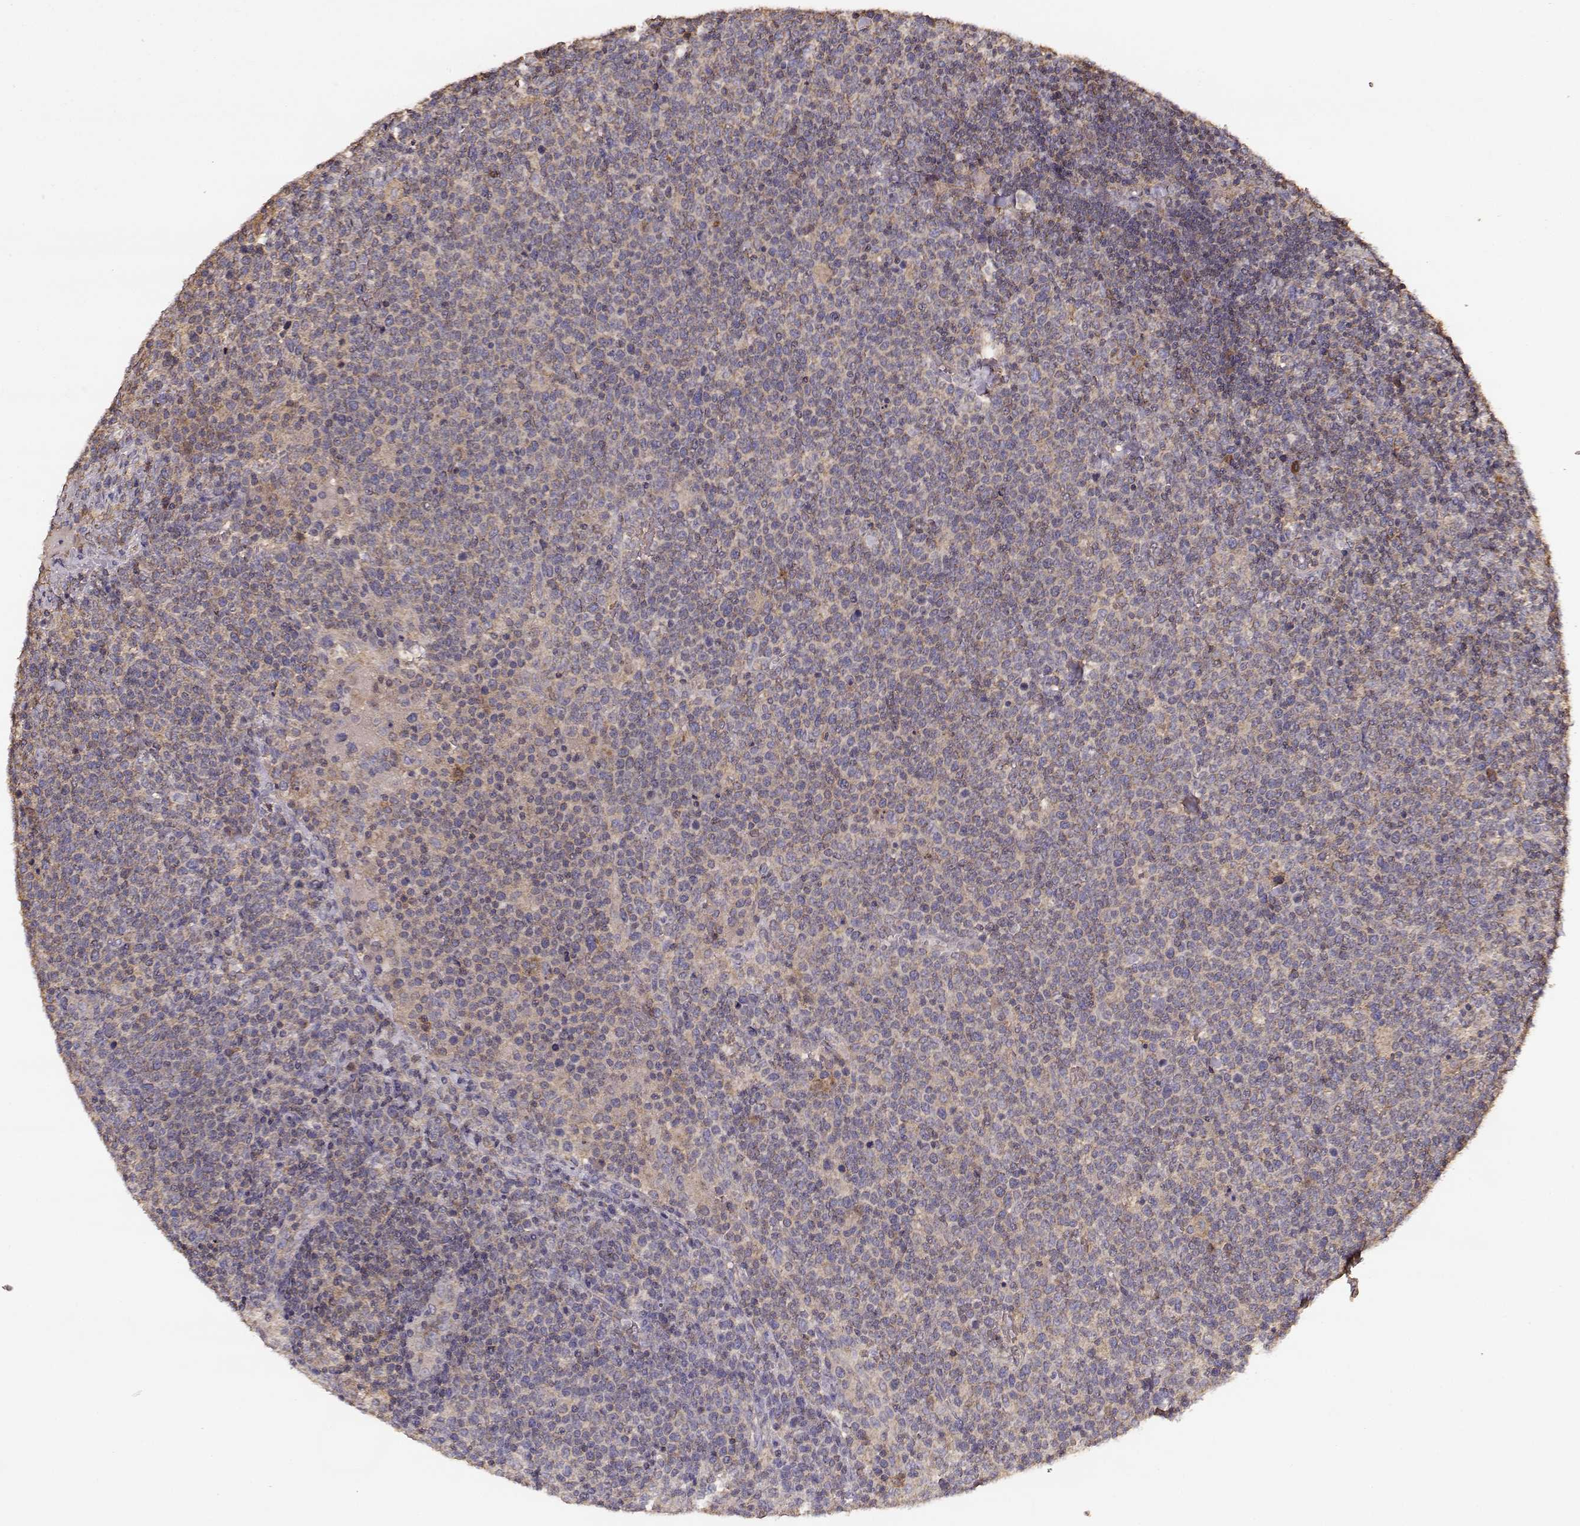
{"staining": {"intensity": "weak", "quantity": ">75%", "location": "cytoplasmic/membranous"}, "tissue": "lymphoma", "cell_type": "Tumor cells", "image_type": "cancer", "snomed": [{"axis": "morphology", "description": "Malignant lymphoma, non-Hodgkin's type, High grade"}, {"axis": "topography", "description": "Lymph node"}], "caption": "Lymphoma stained with a brown dye exhibits weak cytoplasmic/membranous positive staining in approximately >75% of tumor cells.", "gene": "TARS3", "patient": {"sex": "male", "age": 61}}